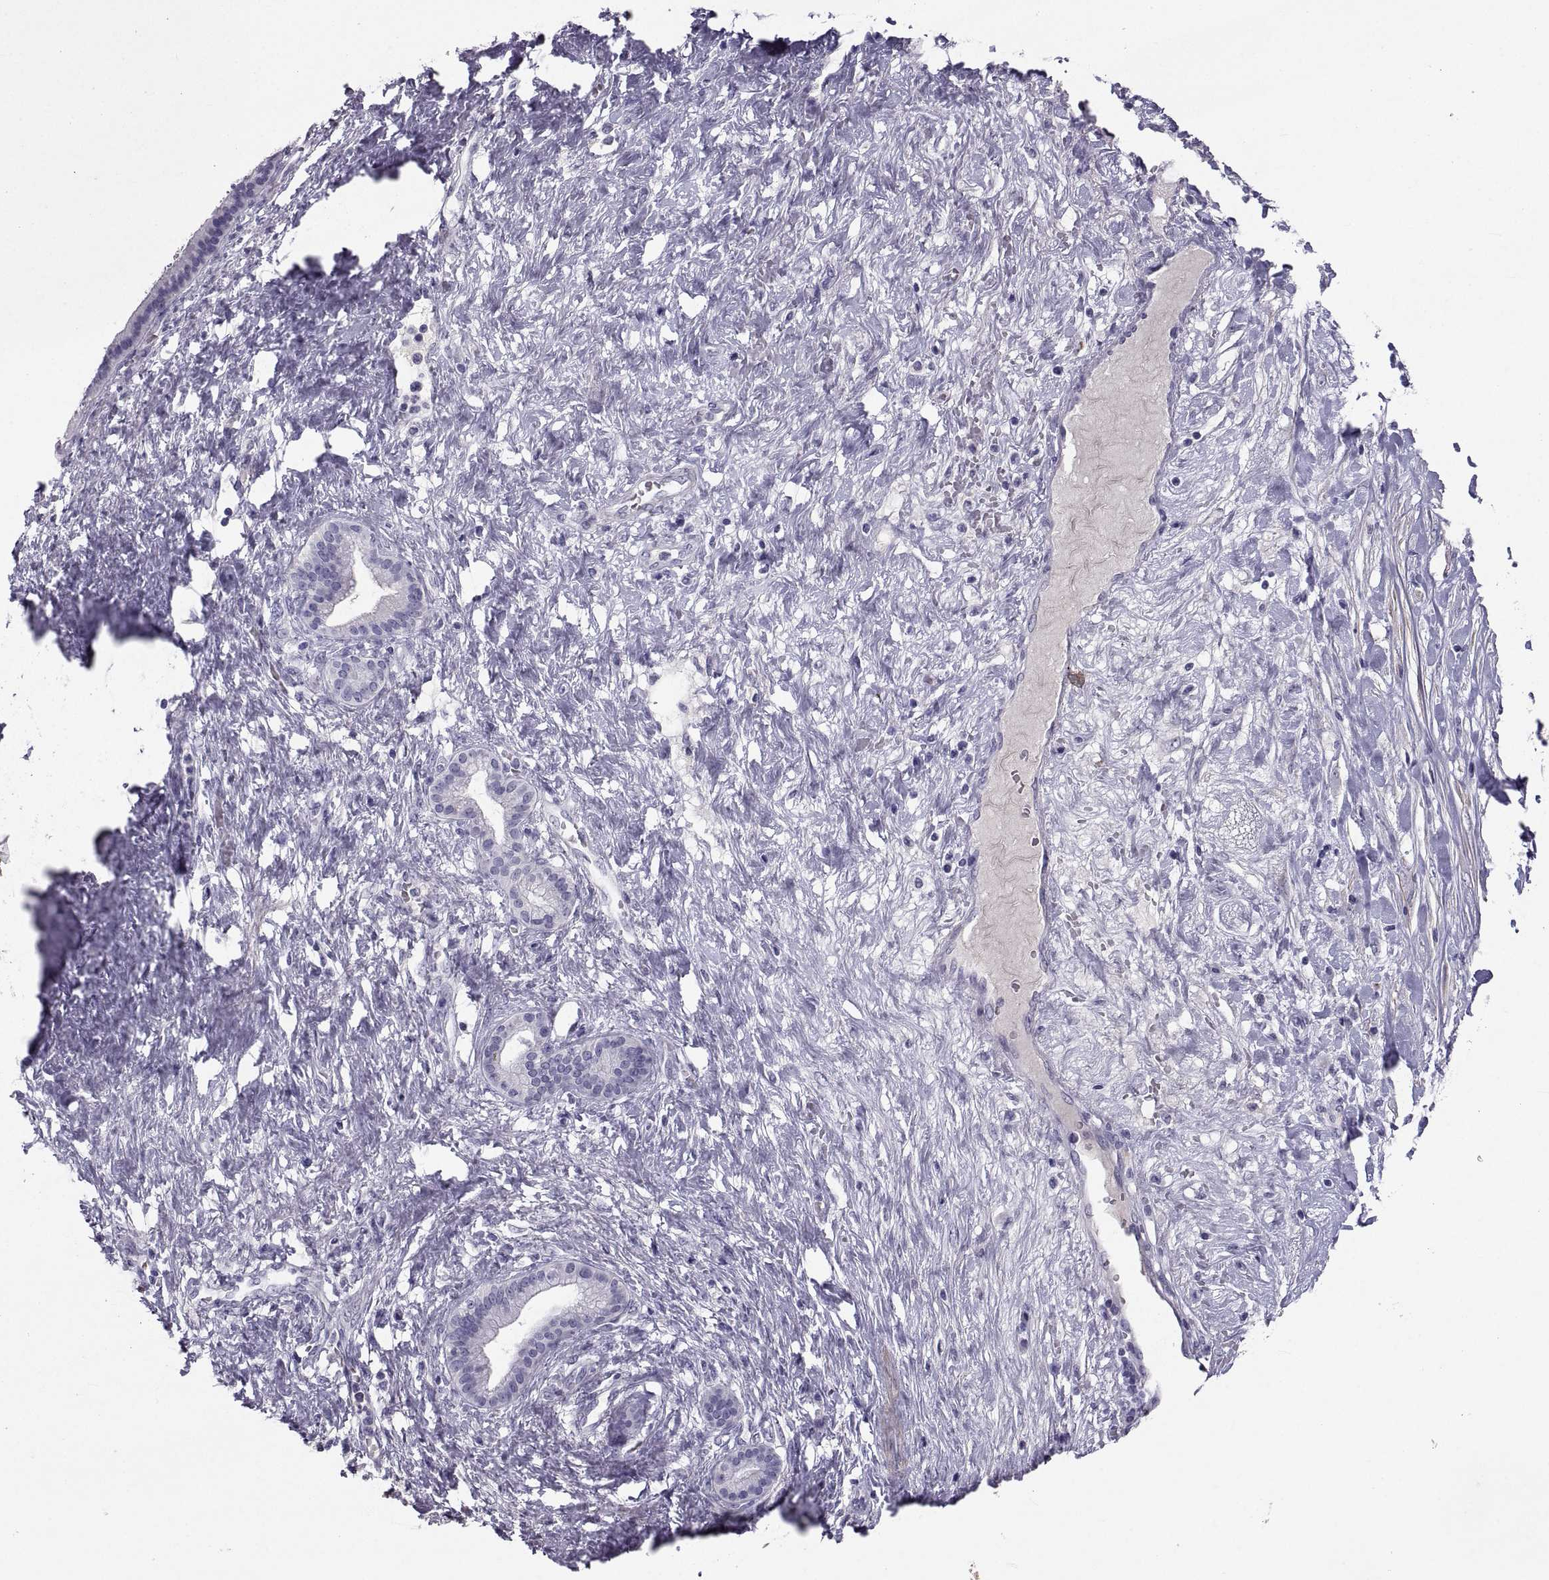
{"staining": {"intensity": "negative", "quantity": "none", "location": "none"}, "tissue": "pancreatic cancer", "cell_type": "Tumor cells", "image_type": "cancer", "snomed": [{"axis": "morphology", "description": "Adenocarcinoma, NOS"}, {"axis": "topography", "description": "Pancreas"}], "caption": "This is an immunohistochemistry photomicrograph of pancreatic adenocarcinoma. There is no expression in tumor cells.", "gene": "IGSF1", "patient": {"sex": "male", "age": 44}}